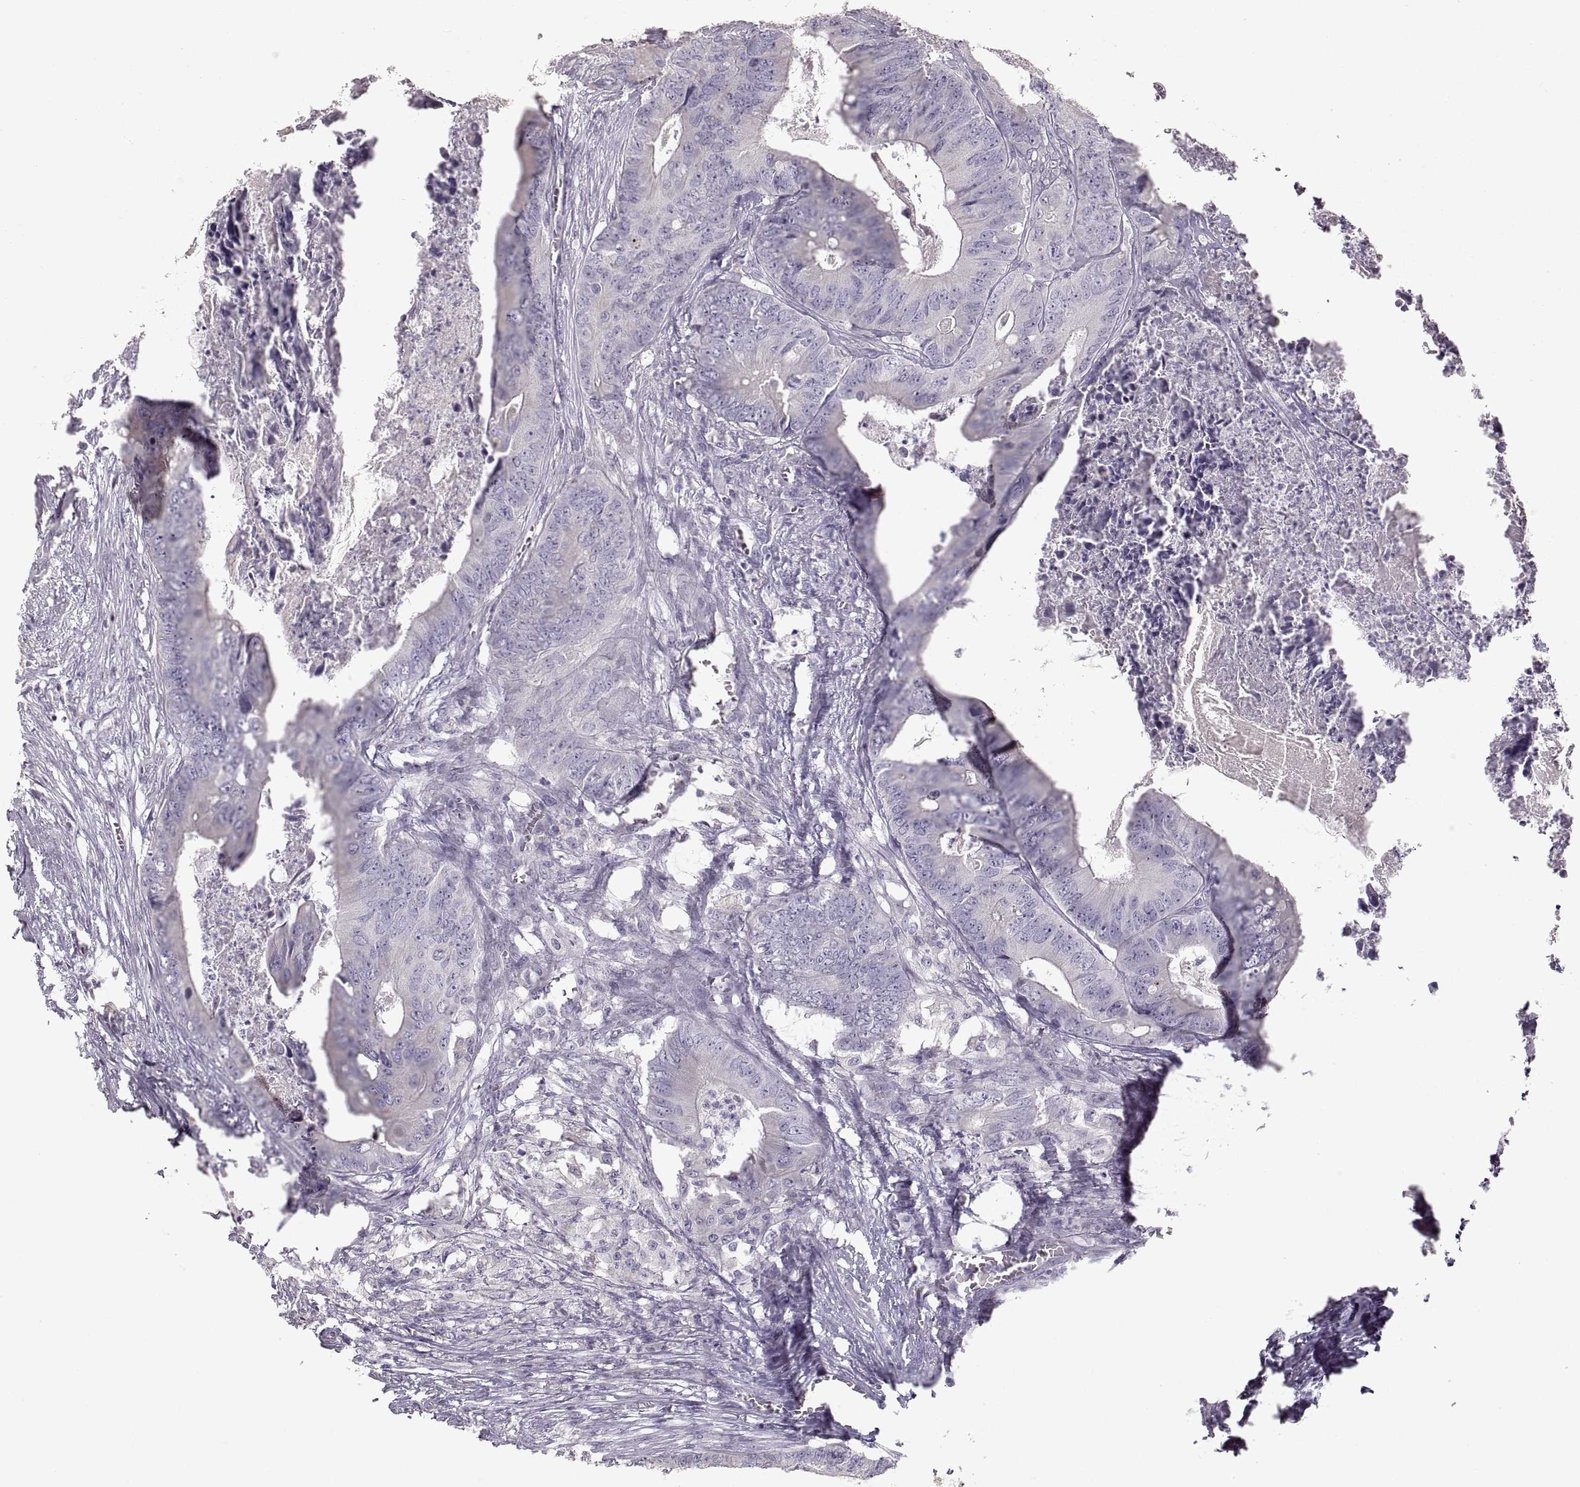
{"staining": {"intensity": "negative", "quantity": "none", "location": "none"}, "tissue": "colorectal cancer", "cell_type": "Tumor cells", "image_type": "cancer", "snomed": [{"axis": "morphology", "description": "Adenocarcinoma, NOS"}, {"axis": "topography", "description": "Colon"}], "caption": "High power microscopy photomicrograph of an immunohistochemistry (IHC) micrograph of colorectal cancer (adenocarcinoma), revealing no significant staining in tumor cells. (Stains: DAB IHC with hematoxylin counter stain, Microscopy: brightfield microscopy at high magnification).", "gene": "ZP3", "patient": {"sex": "male", "age": 84}}